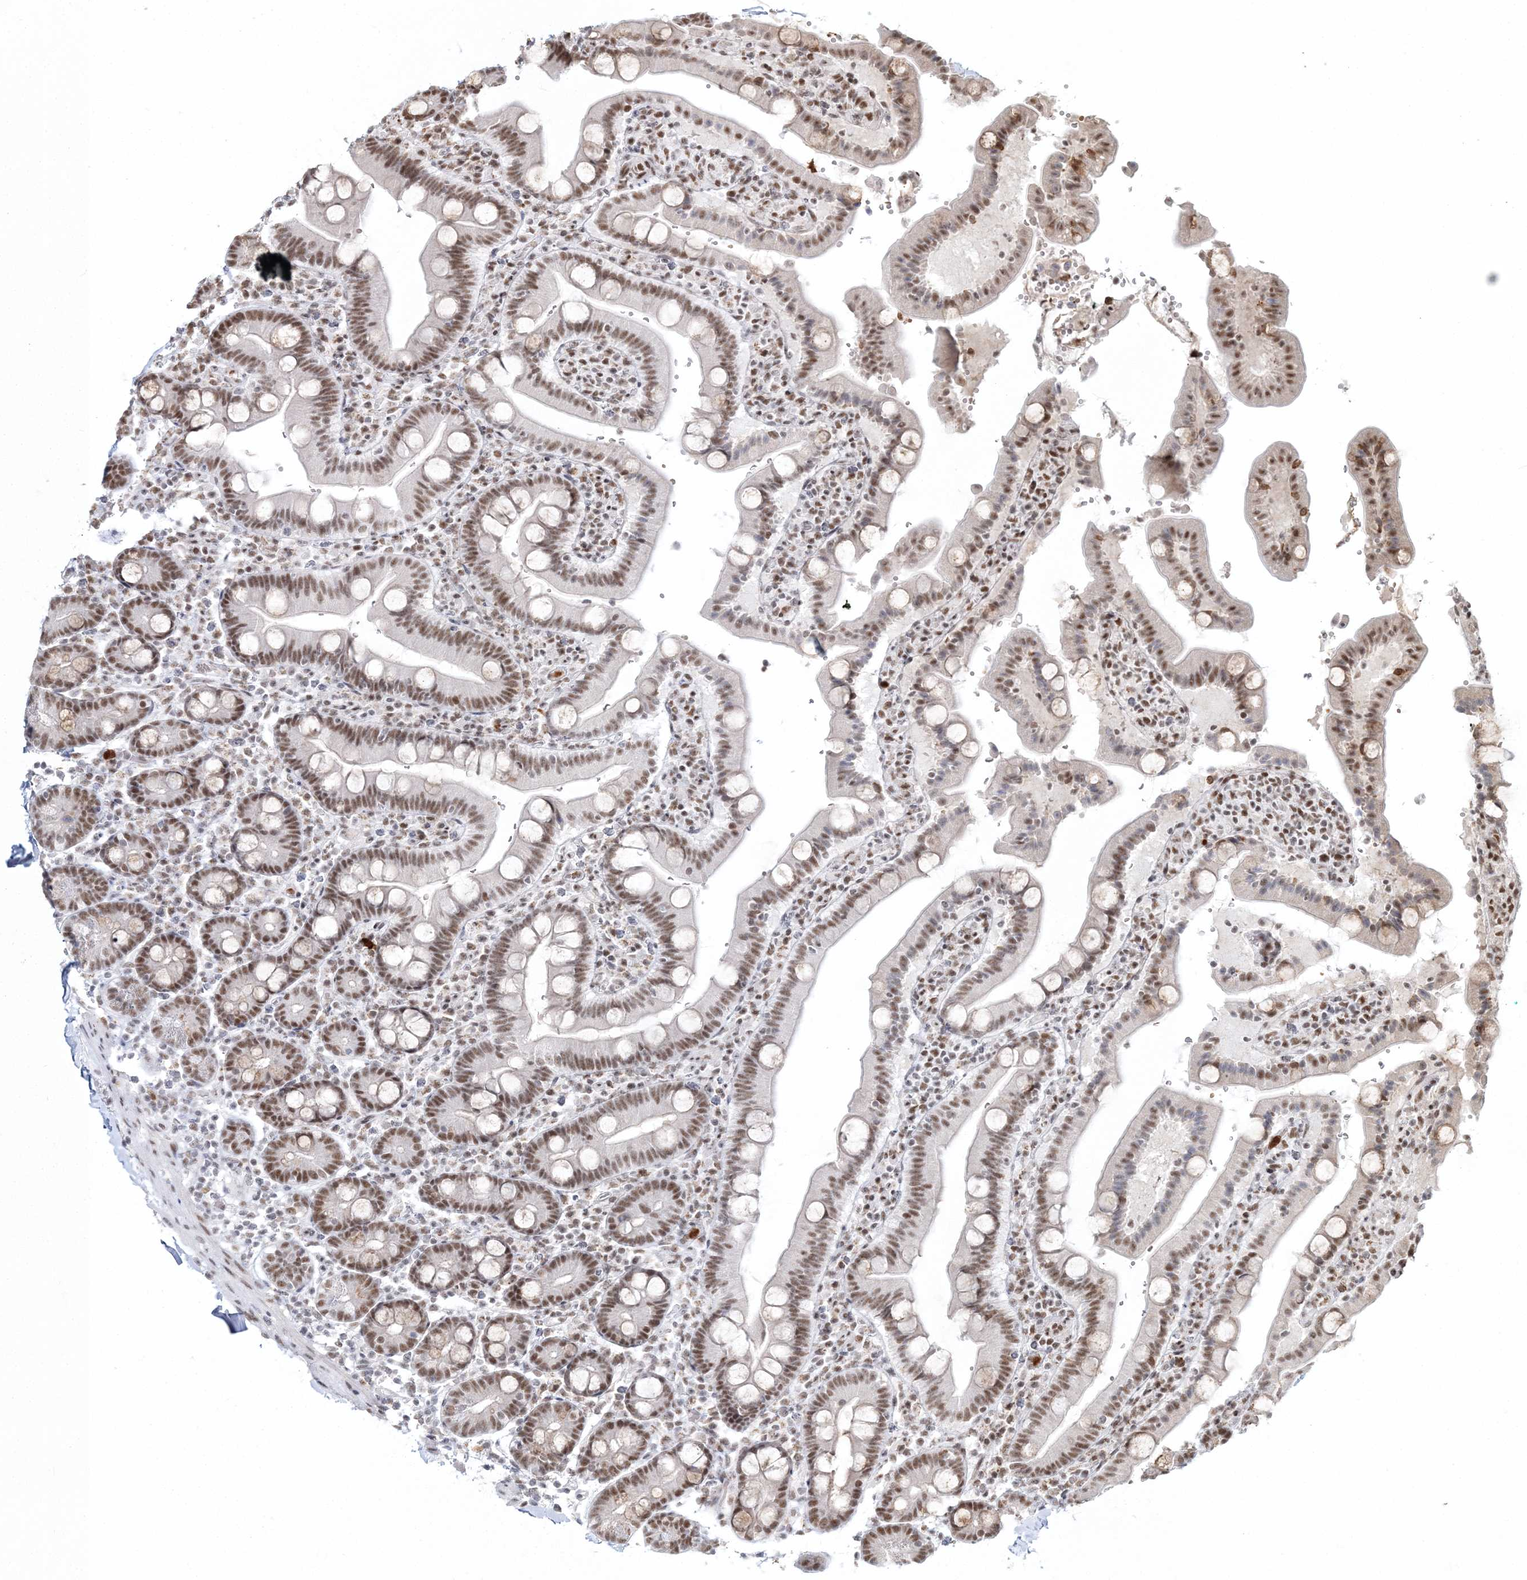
{"staining": {"intensity": "moderate", "quantity": ">75%", "location": "nuclear"}, "tissue": "duodenum", "cell_type": "Glandular cells", "image_type": "normal", "snomed": [{"axis": "morphology", "description": "Normal tissue, NOS"}, {"axis": "topography", "description": "Small intestine, NOS"}], "caption": "Glandular cells demonstrate moderate nuclear positivity in about >75% of cells in benign duodenum.", "gene": "ENSG00000290315", "patient": {"sex": "female", "age": 71}}